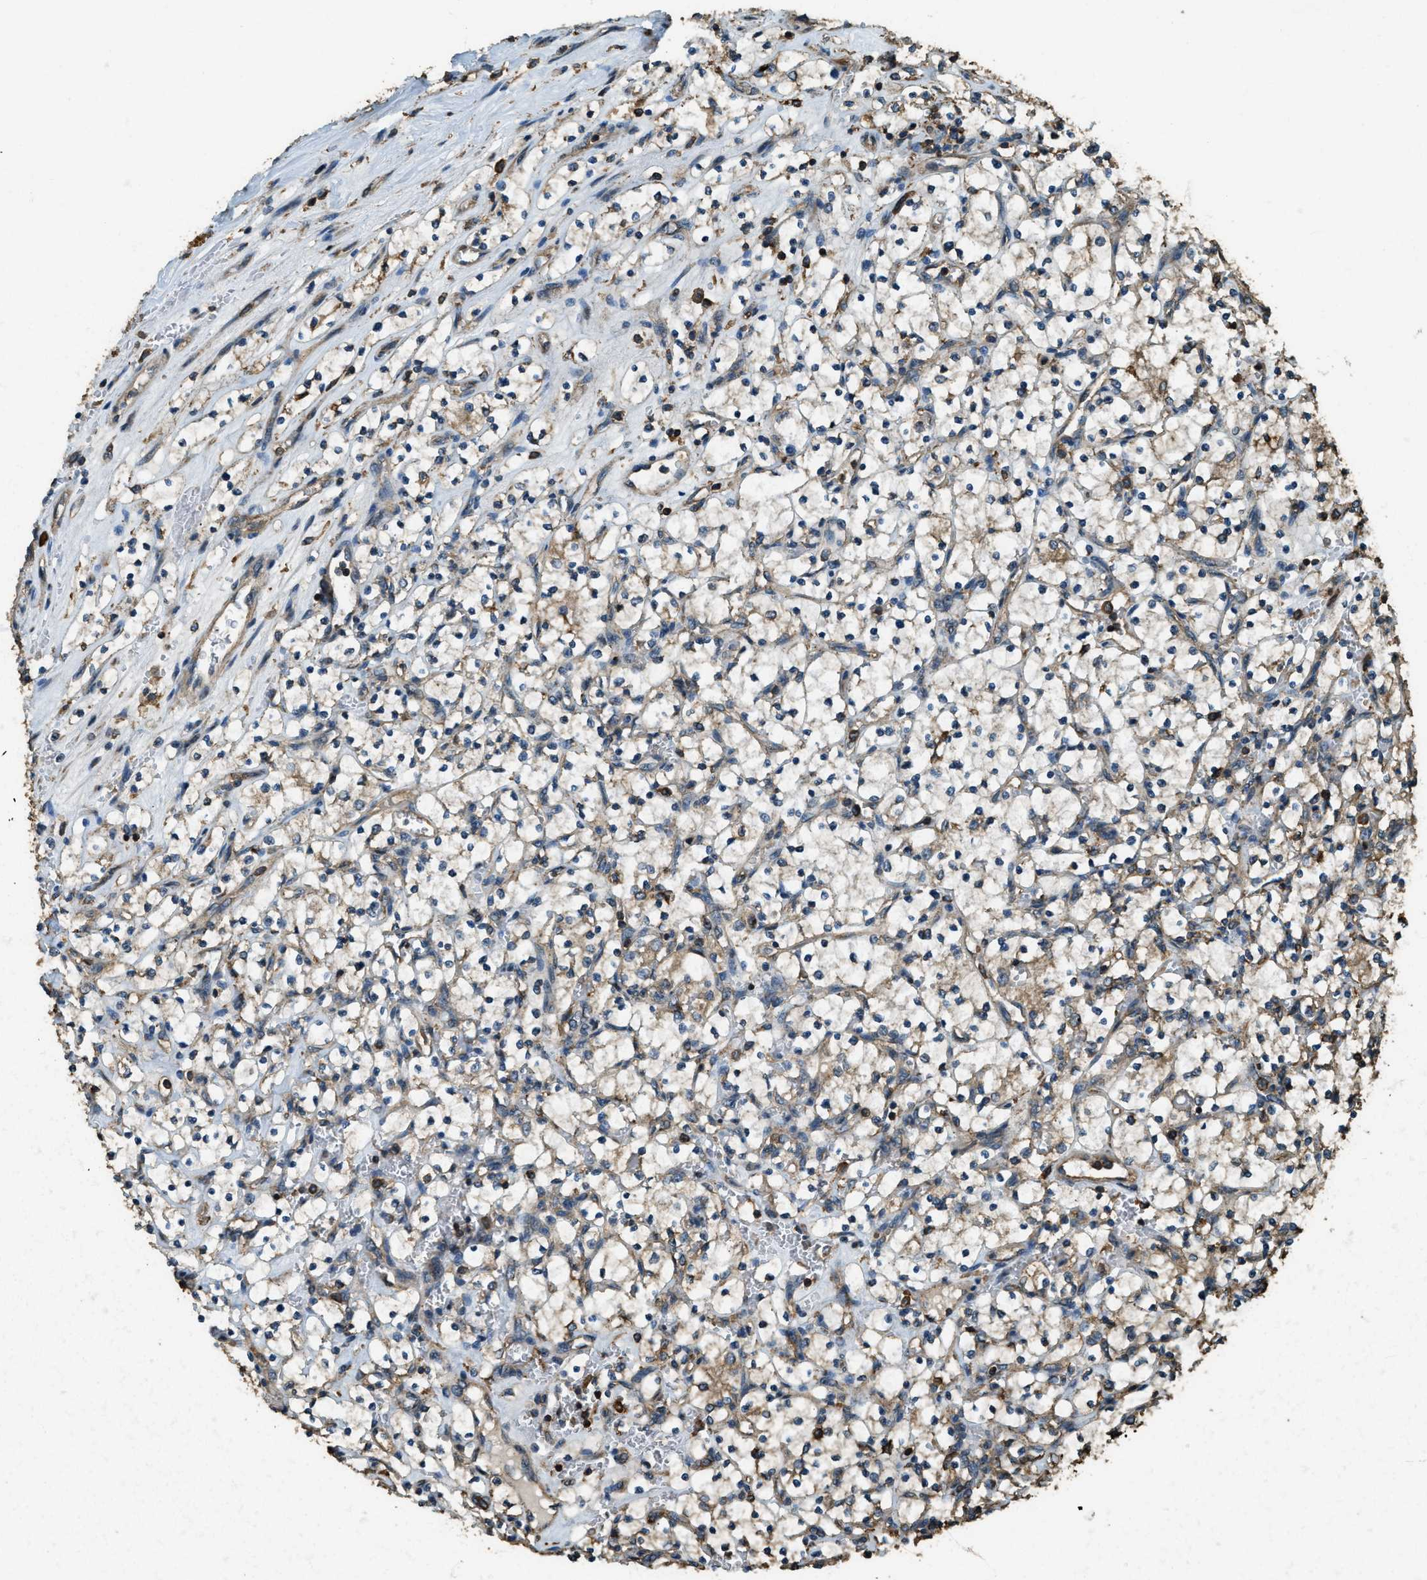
{"staining": {"intensity": "weak", "quantity": "25%-75%", "location": "cytoplasmic/membranous"}, "tissue": "renal cancer", "cell_type": "Tumor cells", "image_type": "cancer", "snomed": [{"axis": "morphology", "description": "Adenocarcinoma, NOS"}, {"axis": "topography", "description": "Kidney"}], "caption": "The image demonstrates immunohistochemical staining of adenocarcinoma (renal). There is weak cytoplasmic/membranous staining is identified in approximately 25%-75% of tumor cells.", "gene": "ERGIC1", "patient": {"sex": "female", "age": 69}}